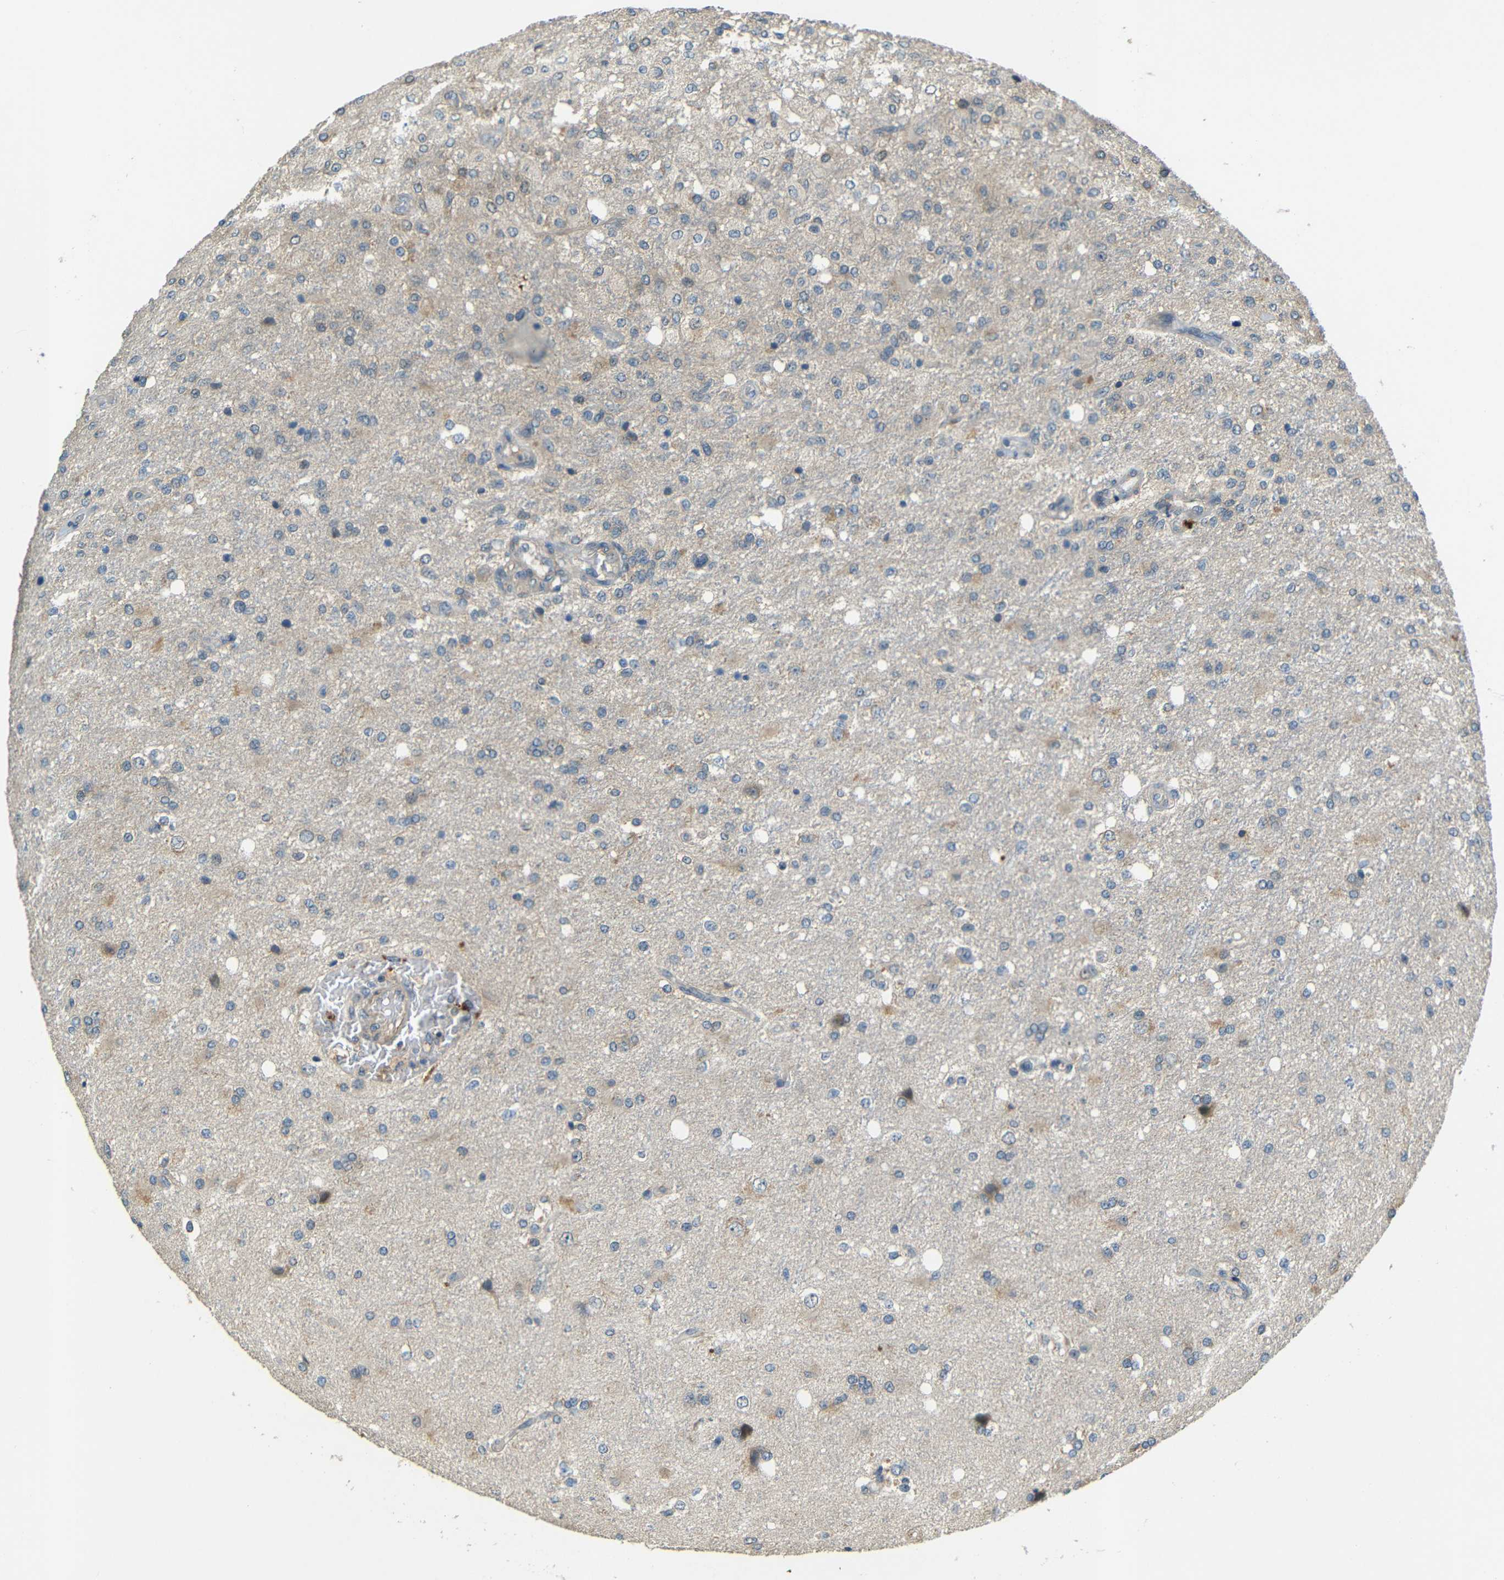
{"staining": {"intensity": "moderate", "quantity": "25%-75%", "location": "cytoplasmic/membranous"}, "tissue": "glioma", "cell_type": "Tumor cells", "image_type": "cancer", "snomed": [{"axis": "morphology", "description": "Normal tissue, NOS"}, {"axis": "morphology", "description": "Glioma, malignant, High grade"}, {"axis": "topography", "description": "Cerebral cortex"}], "caption": "Protein staining displays moderate cytoplasmic/membranous expression in about 25%-75% of tumor cells in glioma.", "gene": "FNDC3A", "patient": {"sex": "male", "age": 77}}